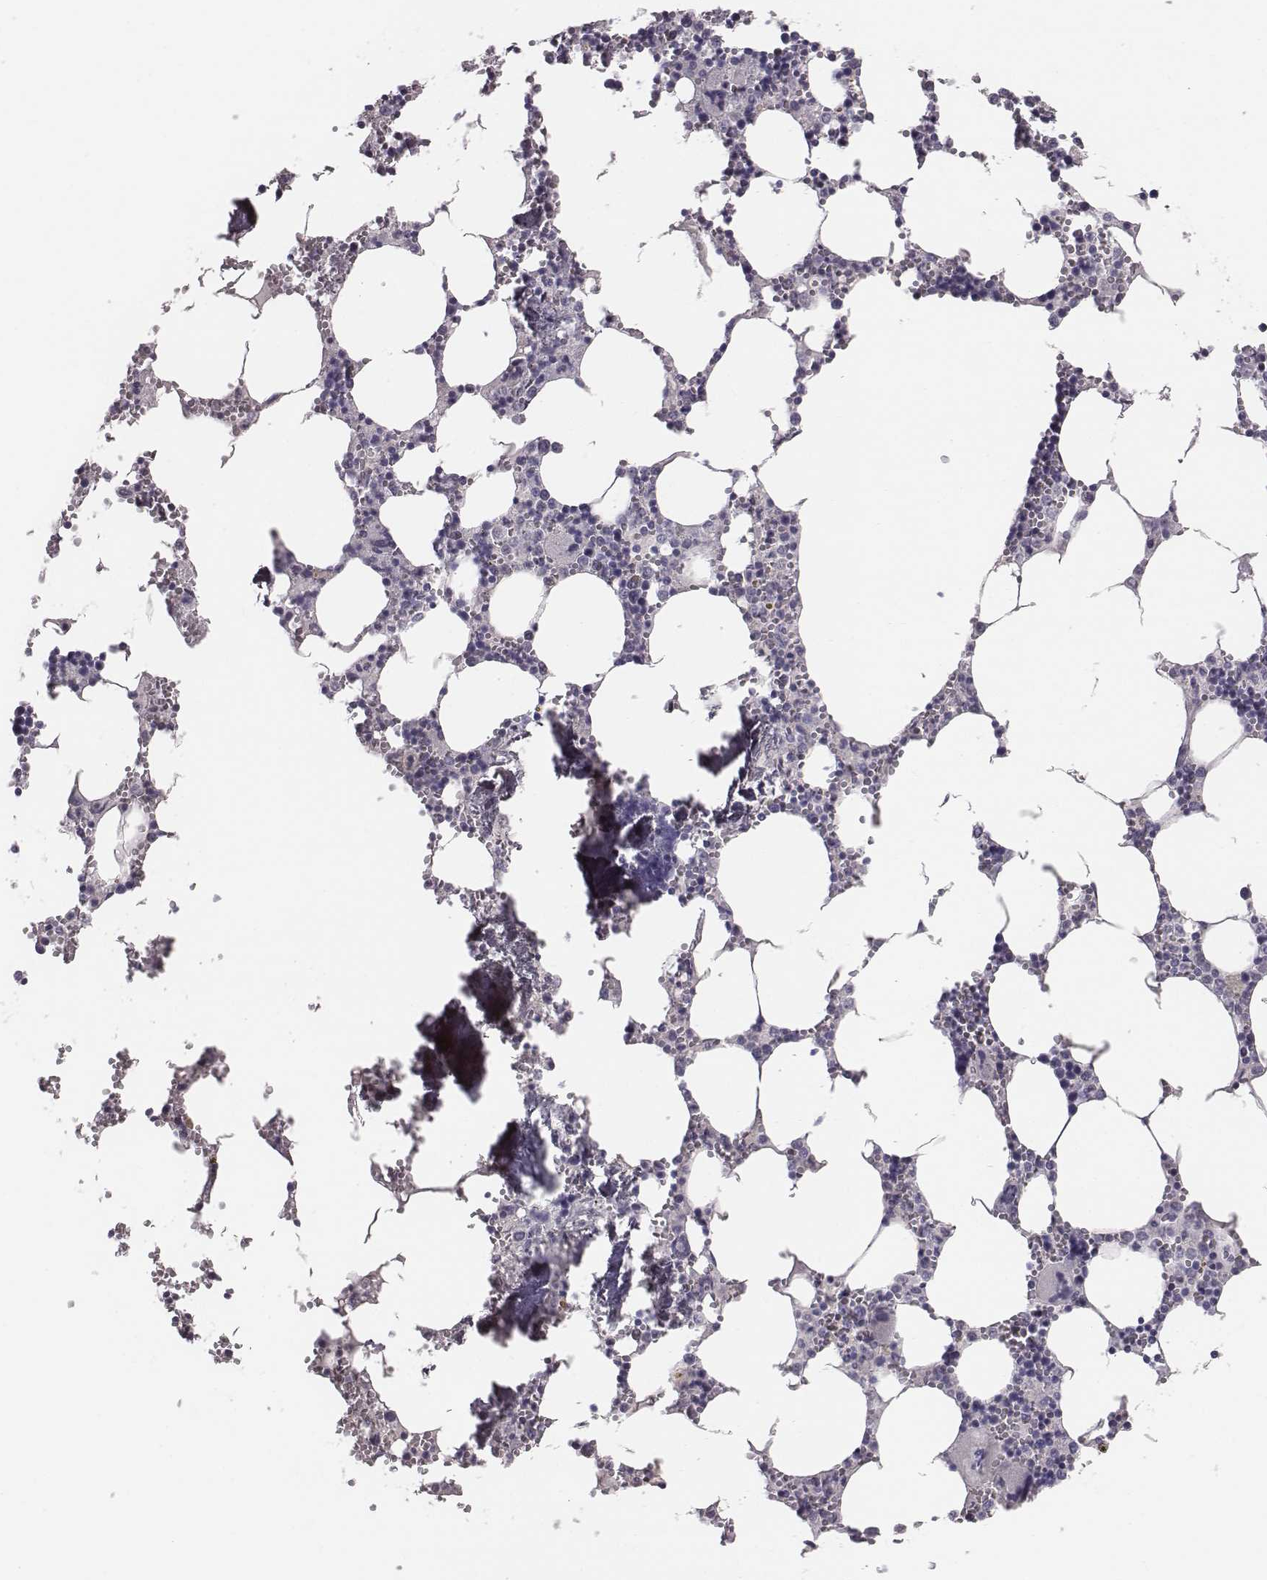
{"staining": {"intensity": "negative", "quantity": "none", "location": "none"}, "tissue": "bone marrow", "cell_type": "Hematopoietic cells", "image_type": "normal", "snomed": [{"axis": "morphology", "description": "Normal tissue, NOS"}, {"axis": "topography", "description": "Bone marrow"}], "caption": "High magnification brightfield microscopy of unremarkable bone marrow stained with DAB (brown) and counterstained with hematoxylin (blue): hematopoietic cells show no significant positivity.", "gene": "CACNG4", "patient": {"sex": "male", "age": 54}}